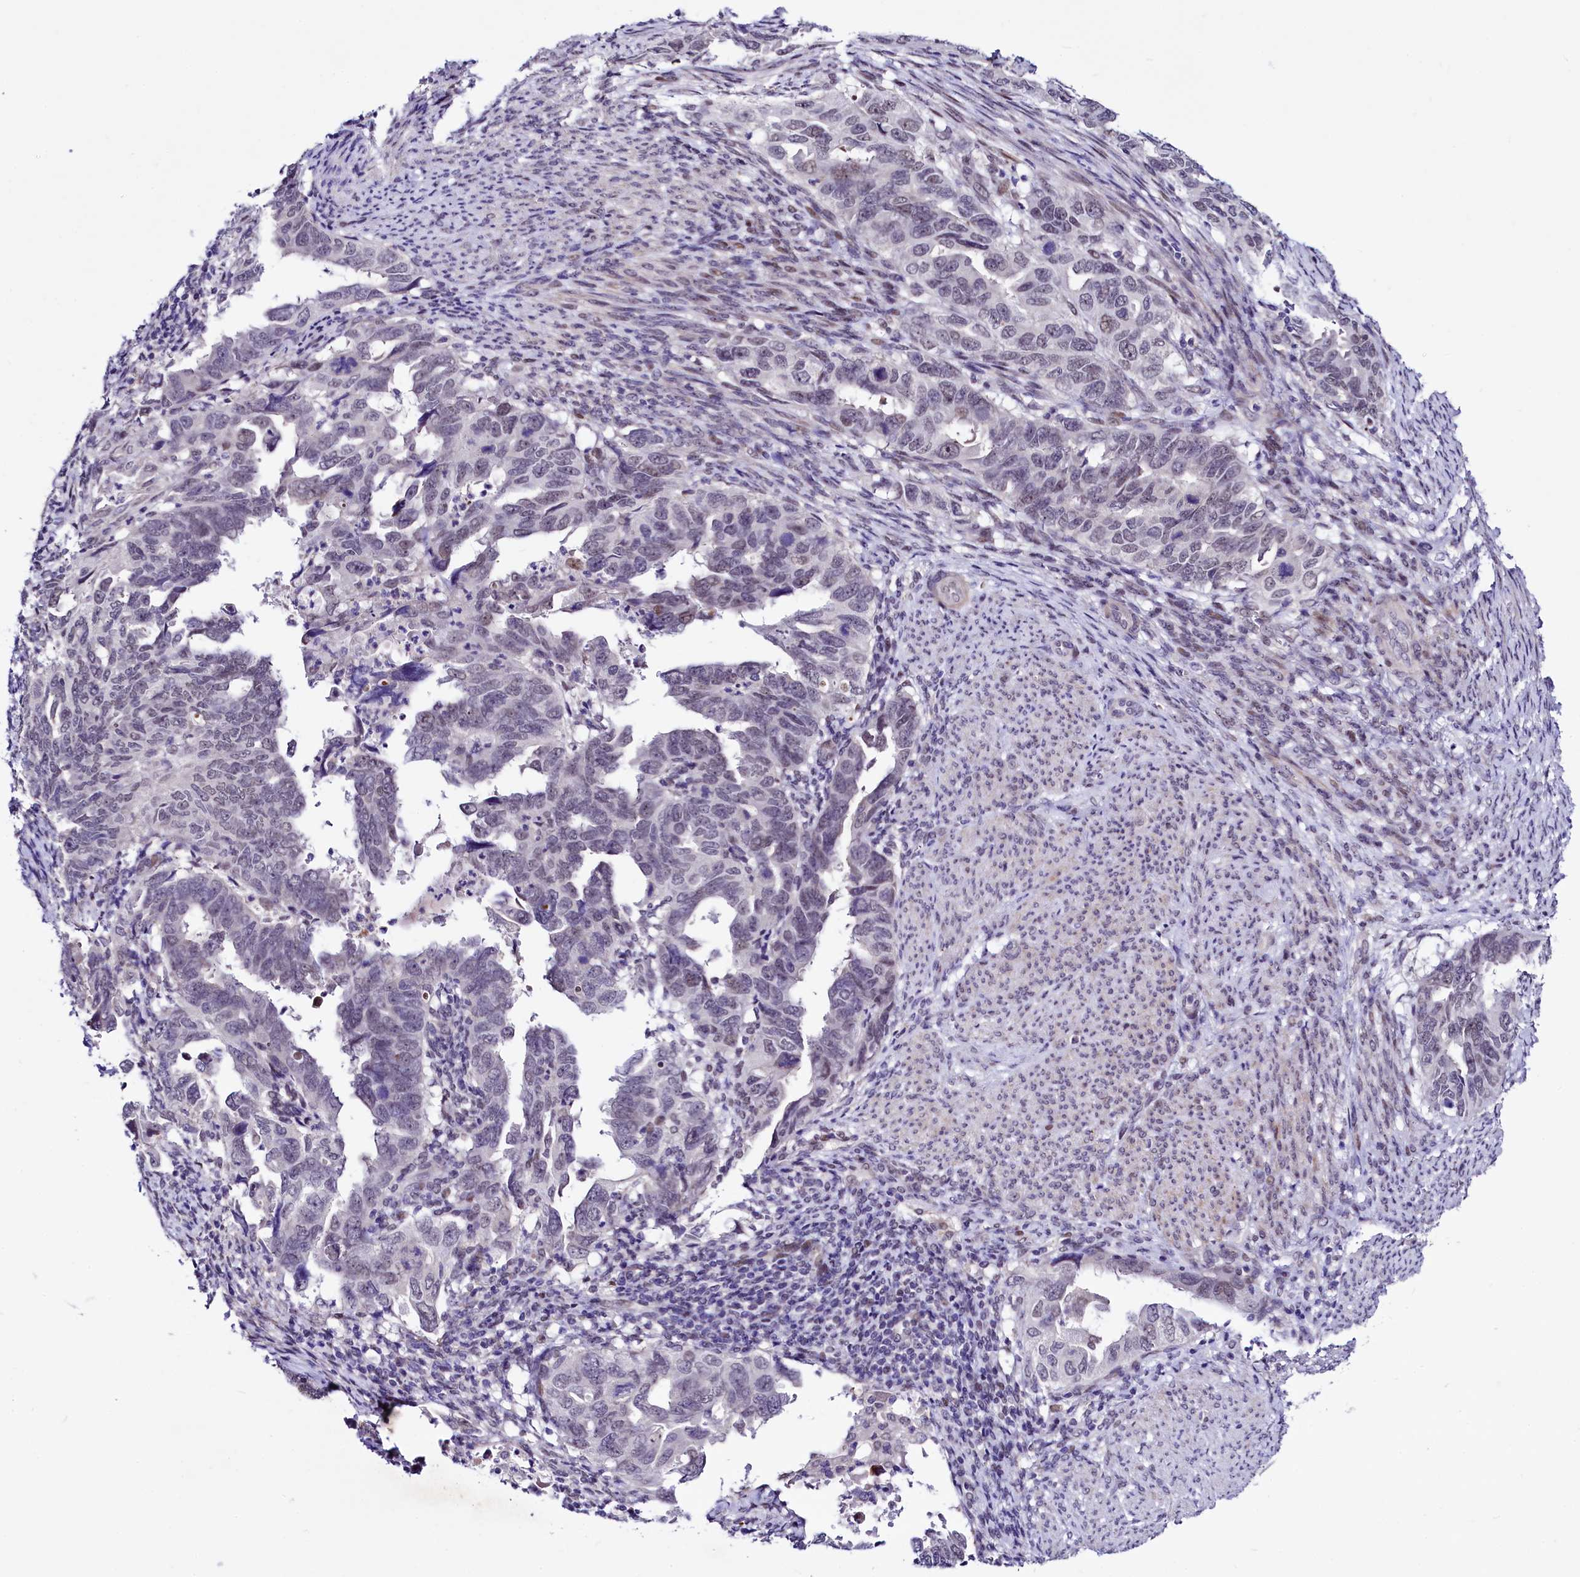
{"staining": {"intensity": "moderate", "quantity": "<25%", "location": "nuclear"}, "tissue": "endometrial cancer", "cell_type": "Tumor cells", "image_type": "cancer", "snomed": [{"axis": "morphology", "description": "Adenocarcinoma, NOS"}, {"axis": "topography", "description": "Endometrium"}], "caption": "The image shows immunohistochemical staining of endometrial adenocarcinoma. There is moderate nuclear positivity is seen in approximately <25% of tumor cells.", "gene": "LEUTX", "patient": {"sex": "female", "age": 65}}